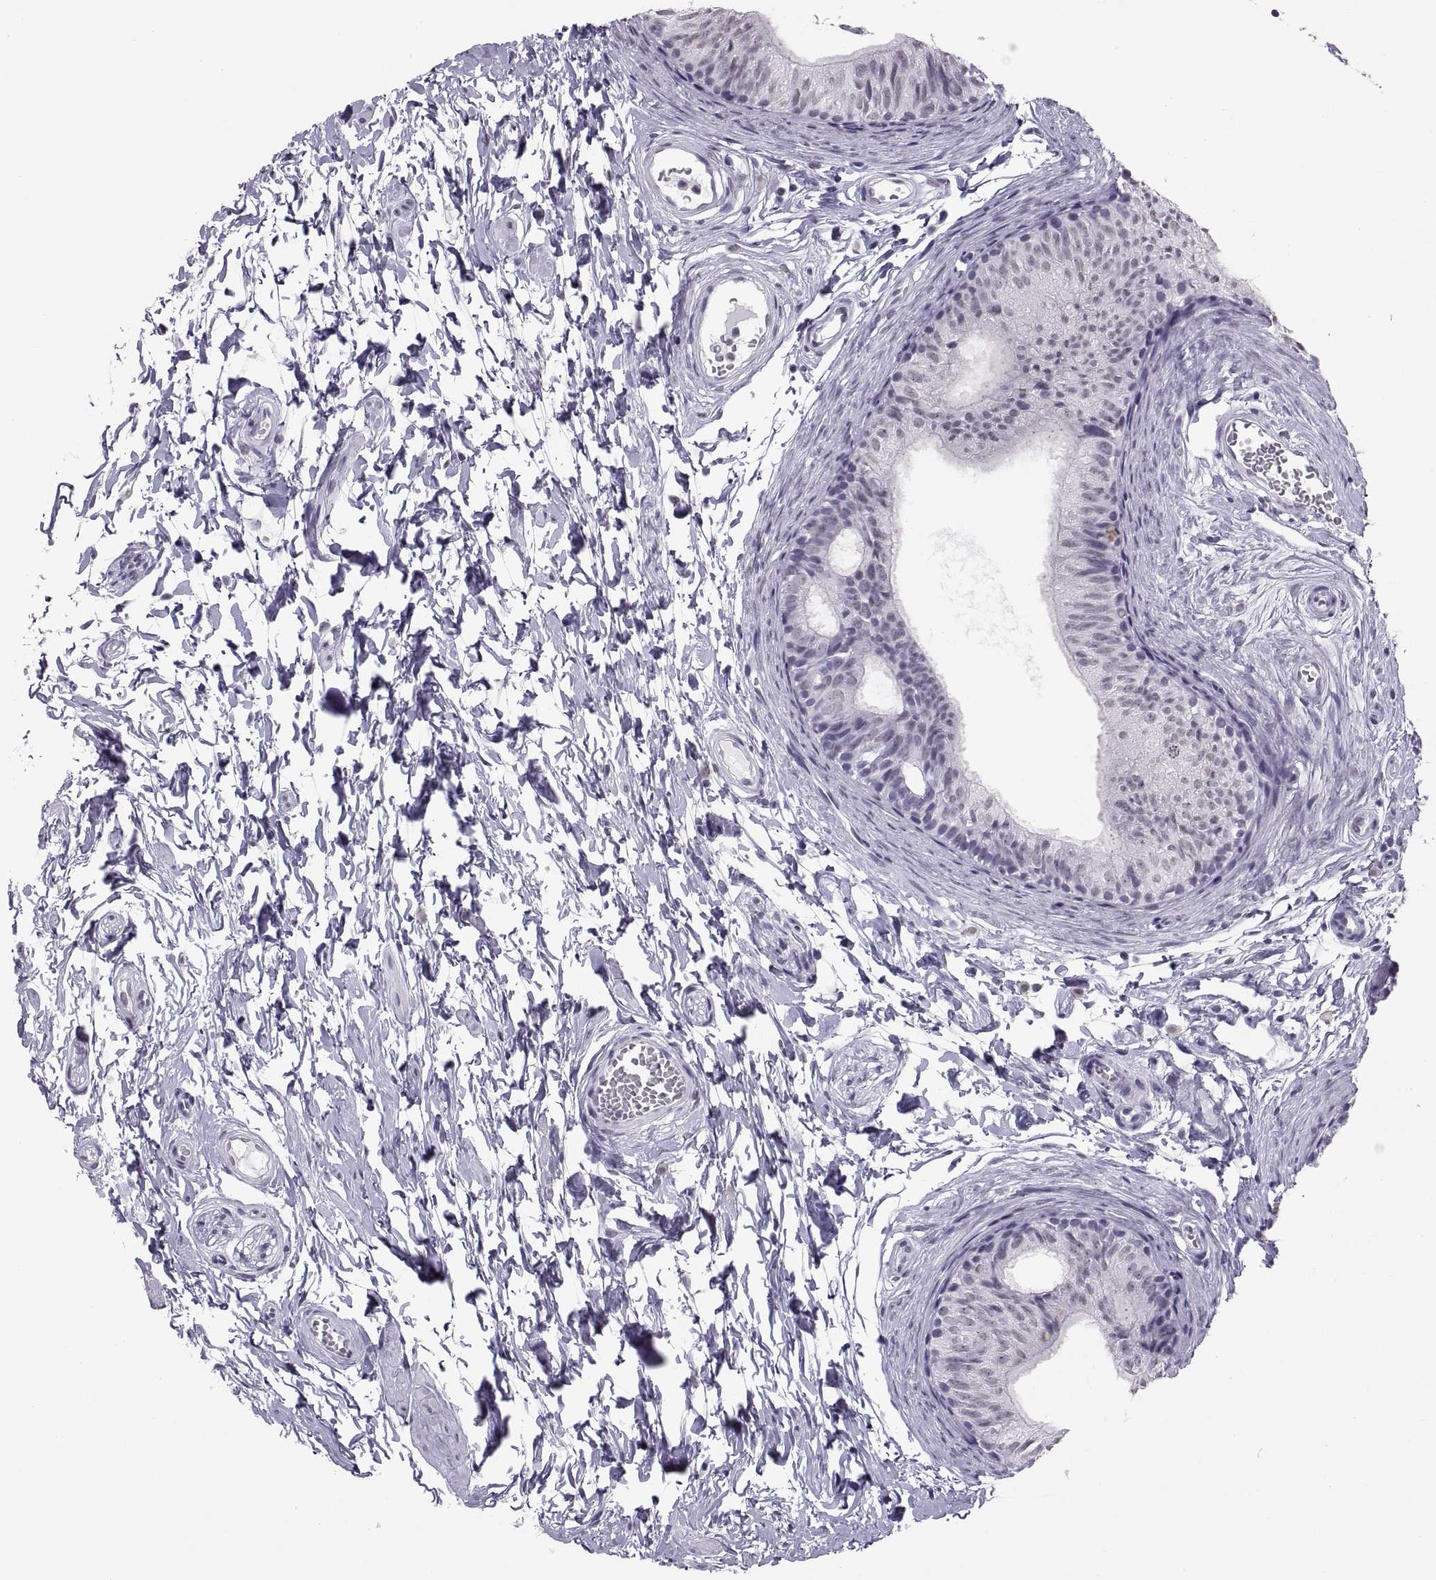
{"staining": {"intensity": "weak", "quantity": "<25%", "location": "nuclear"}, "tissue": "epididymis", "cell_type": "Glandular cells", "image_type": "normal", "snomed": [{"axis": "morphology", "description": "Normal tissue, NOS"}, {"axis": "topography", "description": "Epididymis"}], "caption": "IHC of unremarkable human epididymis displays no expression in glandular cells. Nuclei are stained in blue.", "gene": "CARTPT", "patient": {"sex": "male", "age": 22}}